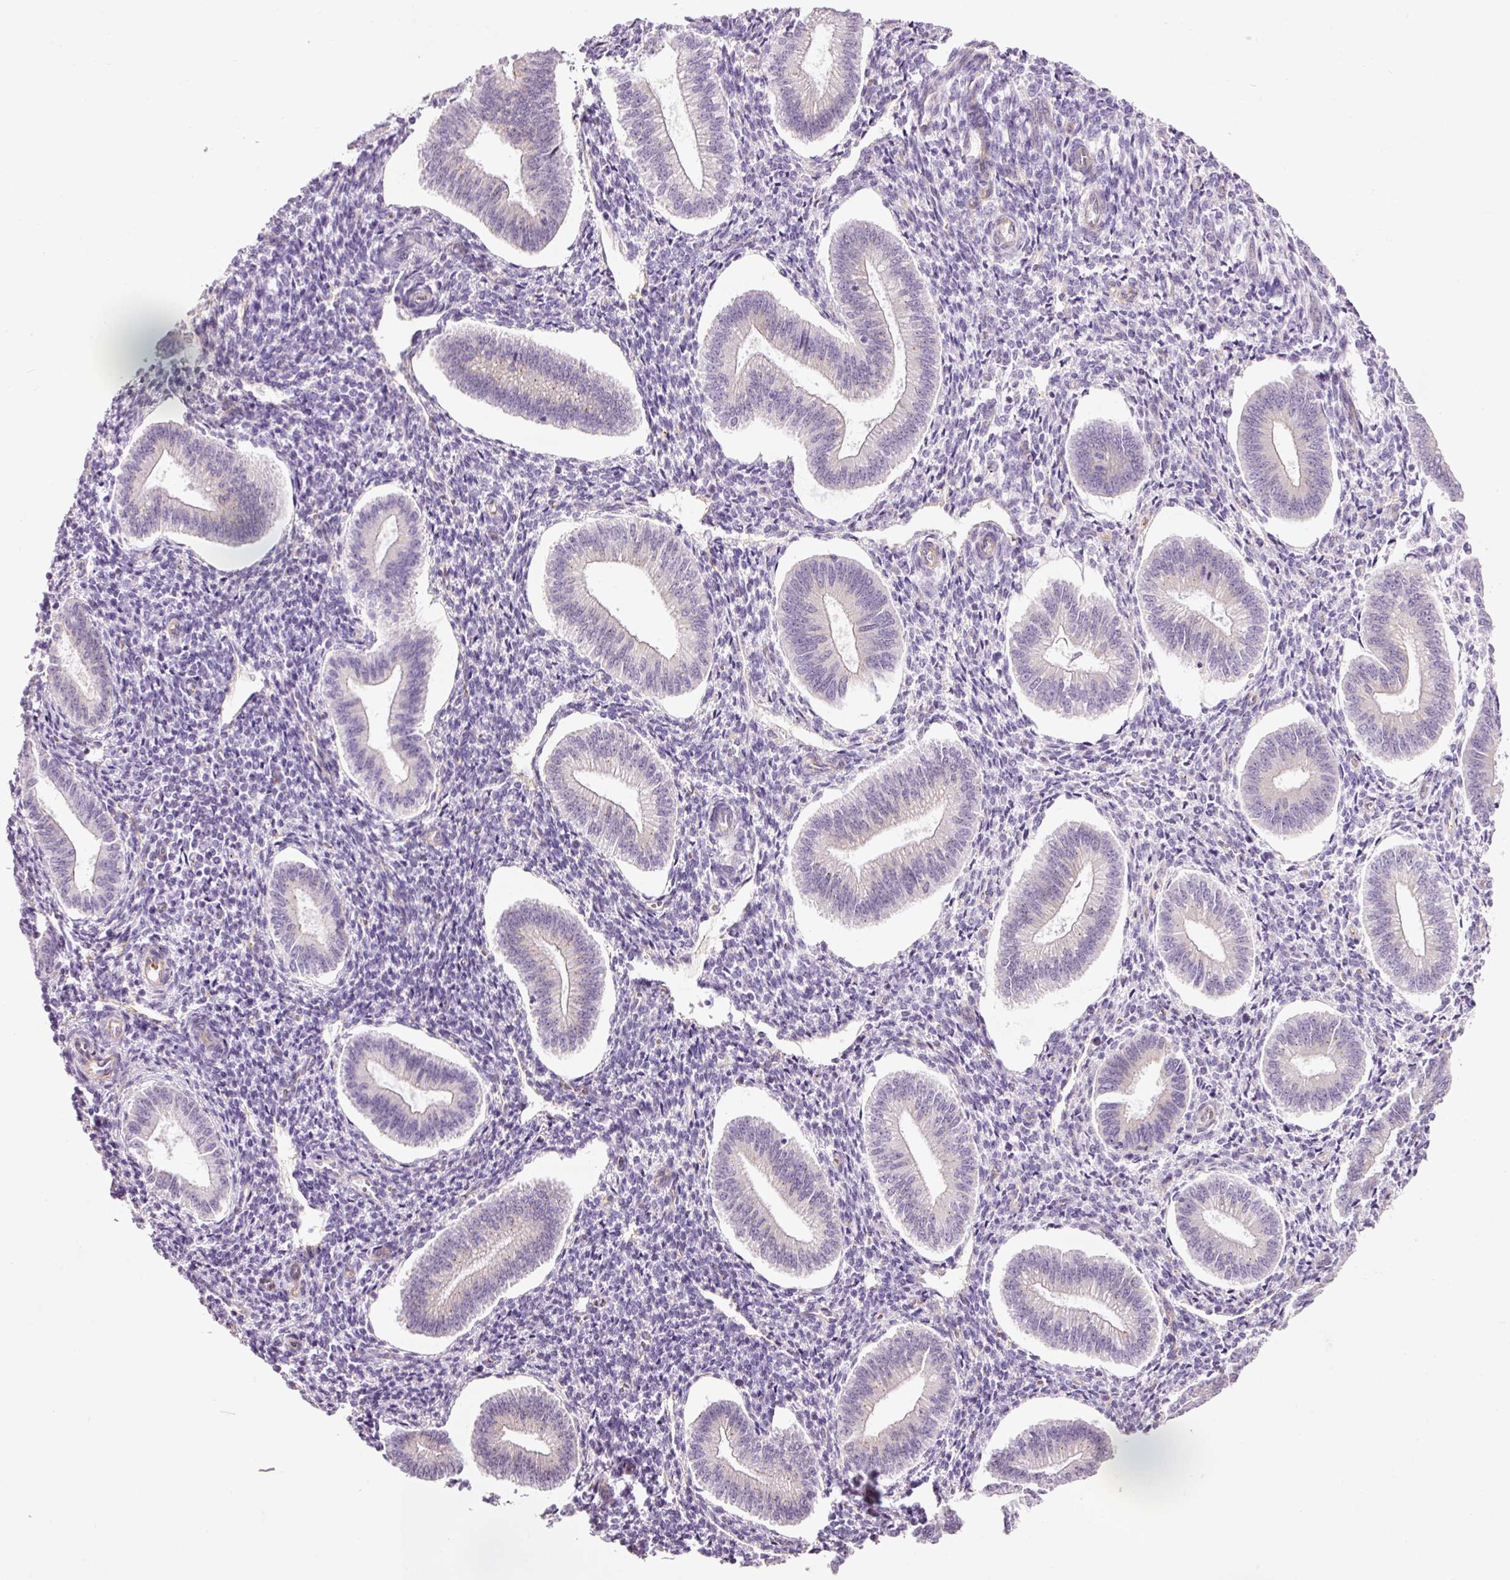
{"staining": {"intensity": "negative", "quantity": "none", "location": "none"}, "tissue": "endometrium", "cell_type": "Cells in endometrial stroma", "image_type": "normal", "snomed": [{"axis": "morphology", "description": "Normal tissue, NOS"}, {"axis": "topography", "description": "Endometrium"}], "caption": "Cells in endometrial stroma show no significant protein staining in normal endometrium. Nuclei are stained in blue.", "gene": "HSPA4L", "patient": {"sex": "female", "age": 34}}